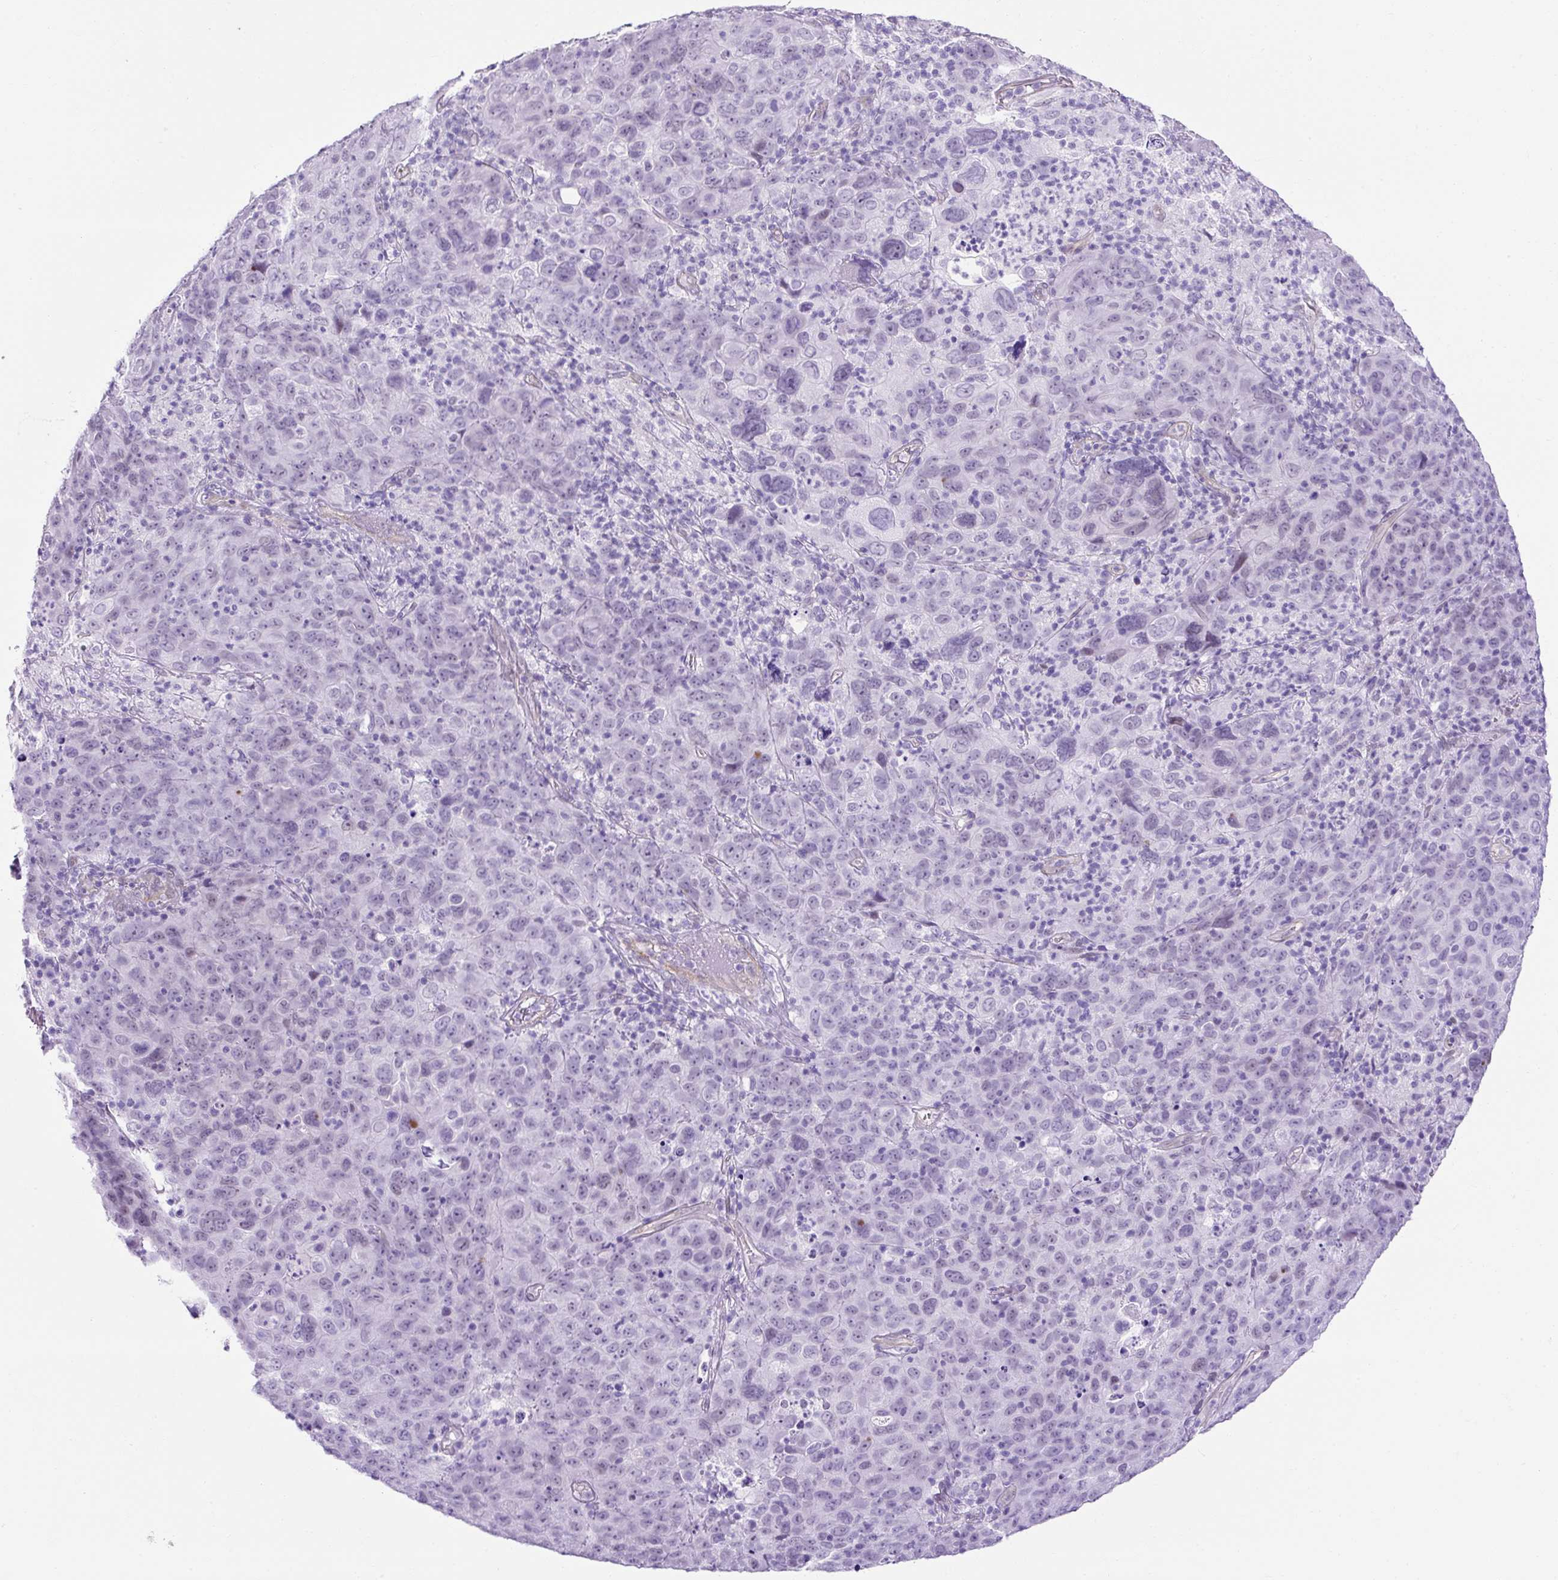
{"staining": {"intensity": "negative", "quantity": "none", "location": "none"}, "tissue": "cervical cancer", "cell_type": "Tumor cells", "image_type": "cancer", "snomed": [{"axis": "morphology", "description": "Squamous cell carcinoma, NOS"}, {"axis": "topography", "description": "Cervix"}], "caption": "Tumor cells show no significant positivity in cervical cancer (squamous cell carcinoma).", "gene": "KRT12", "patient": {"sex": "female", "age": 44}}